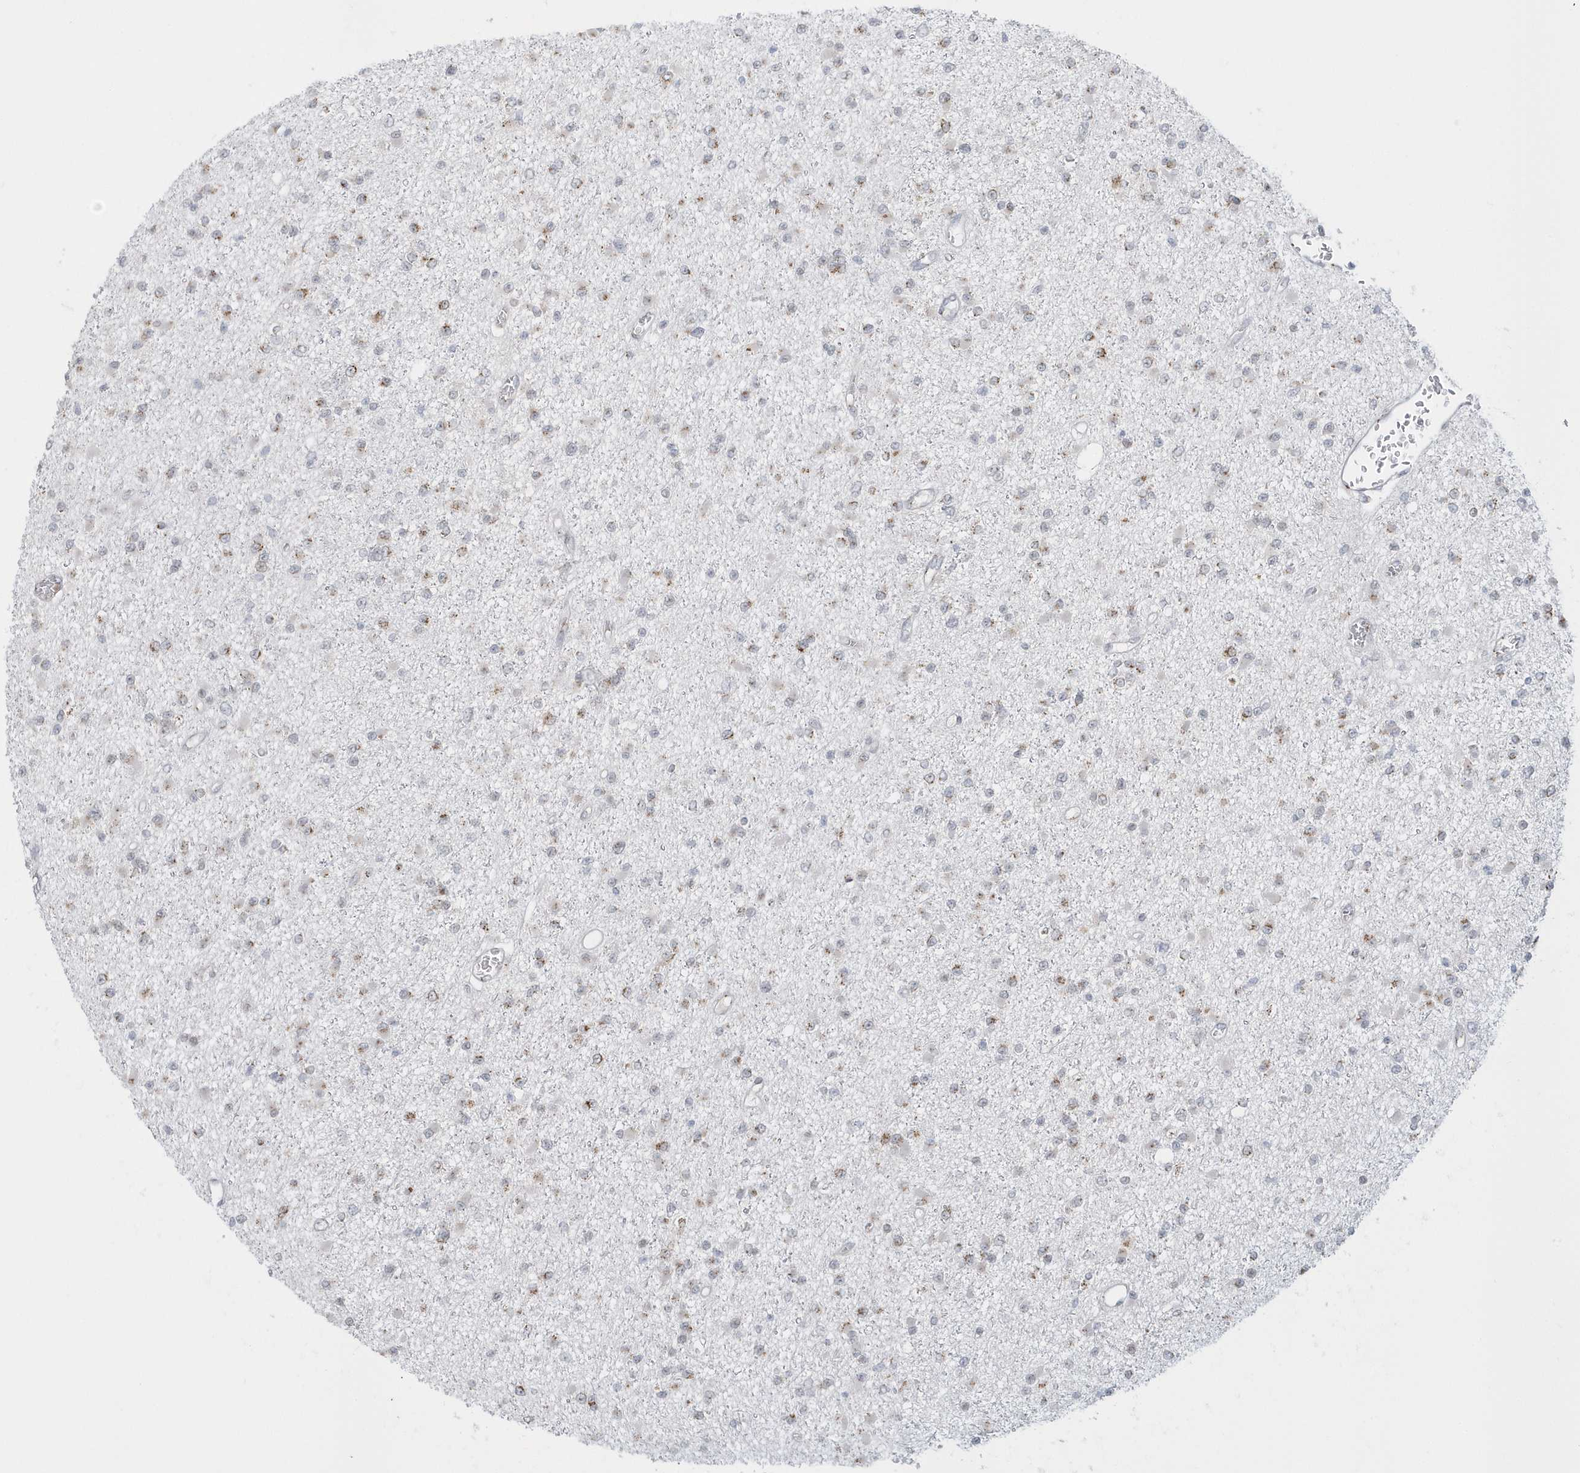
{"staining": {"intensity": "weak", "quantity": "<25%", "location": "cytoplasmic/membranous"}, "tissue": "glioma", "cell_type": "Tumor cells", "image_type": "cancer", "snomed": [{"axis": "morphology", "description": "Glioma, malignant, Low grade"}, {"axis": "topography", "description": "Brain"}], "caption": "High magnification brightfield microscopy of low-grade glioma (malignant) stained with DAB (3,3'-diaminobenzidine) (brown) and counterstained with hematoxylin (blue): tumor cells show no significant positivity. (DAB IHC visualized using brightfield microscopy, high magnification).", "gene": "DHFR", "patient": {"sex": "female", "age": 22}}